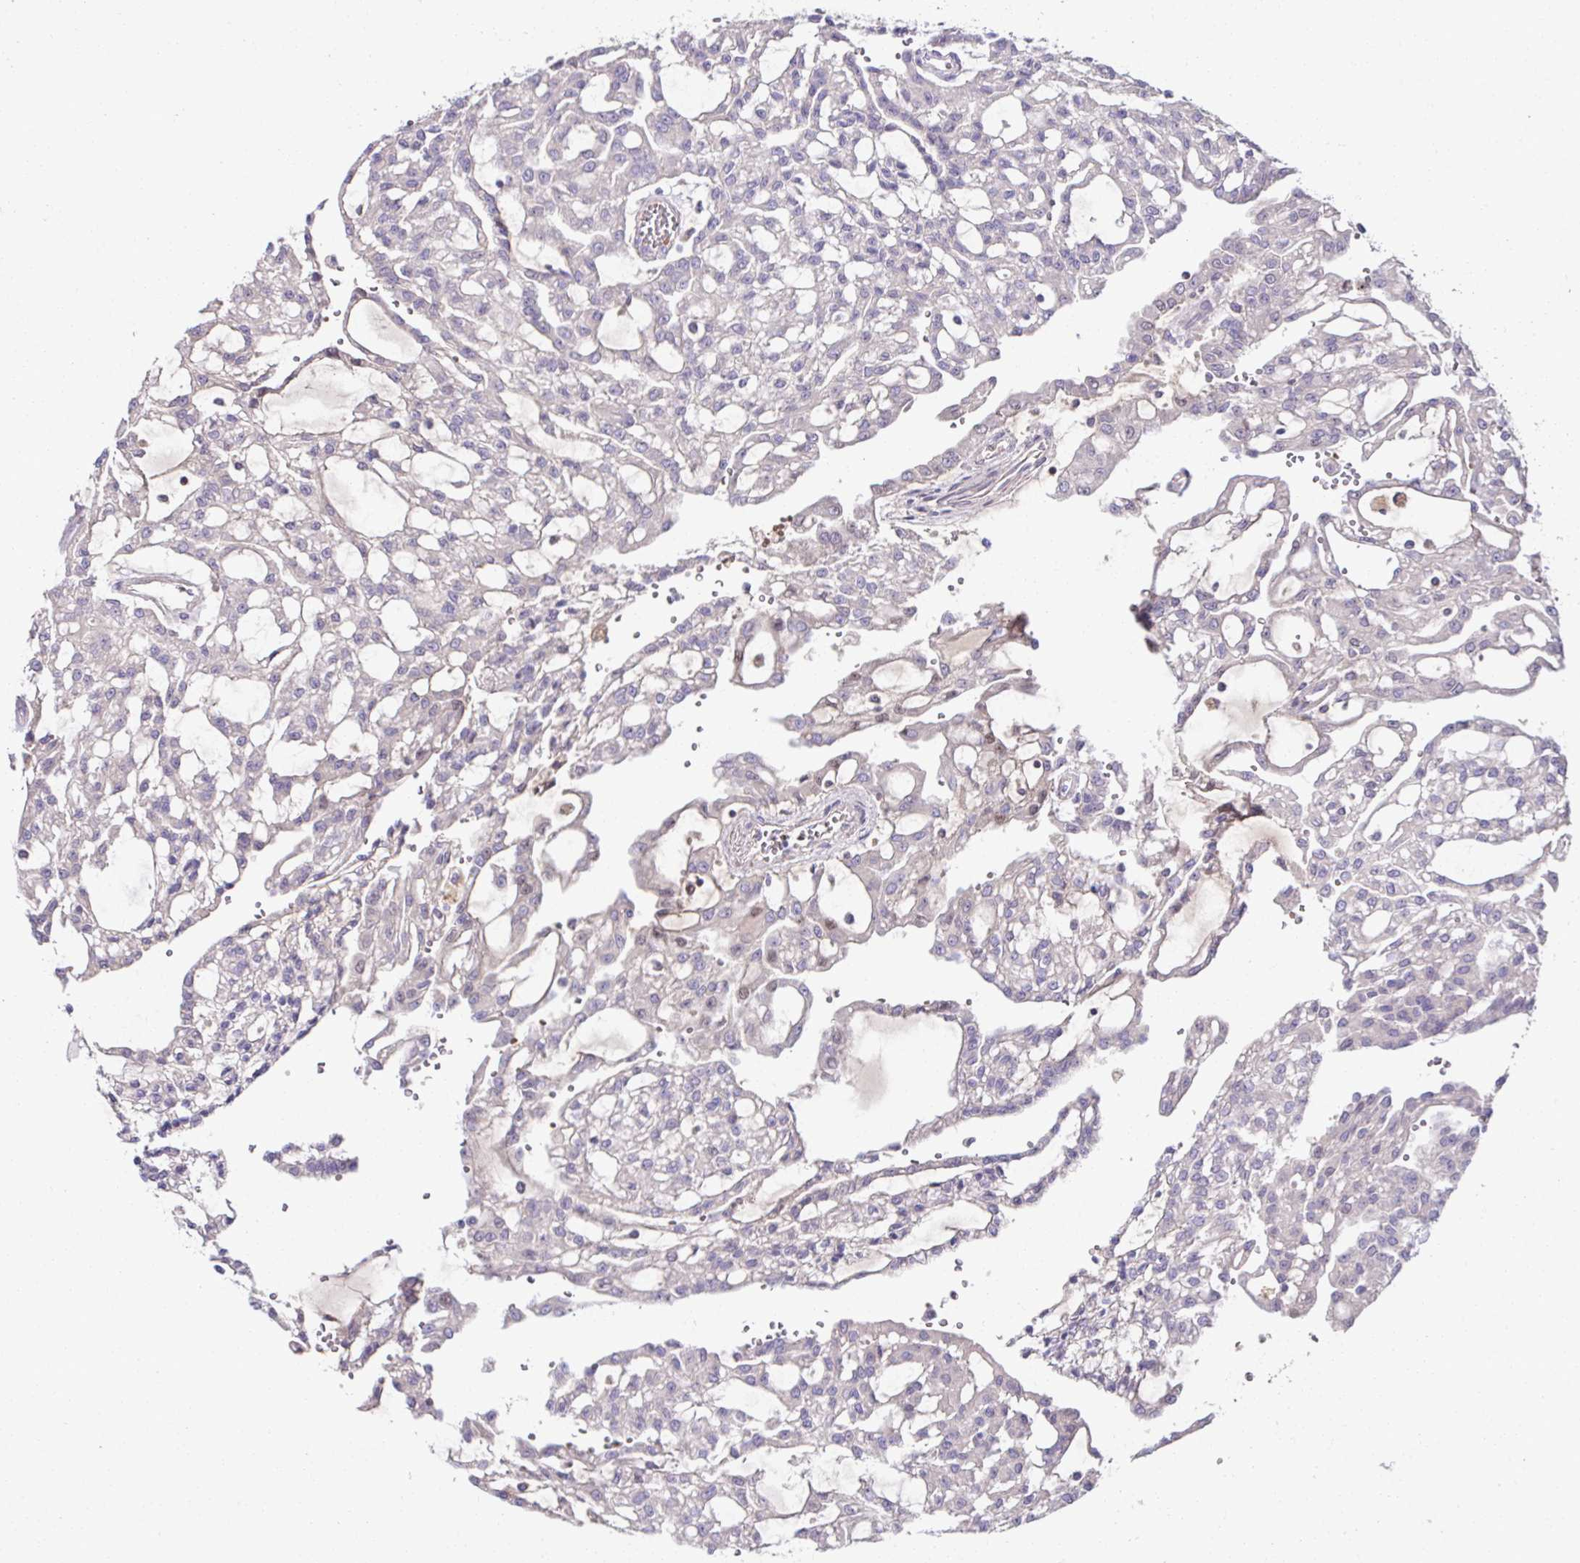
{"staining": {"intensity": "negative", "quantity": "none", "location": "none"}, "tissue": "renal cancer", "cell_type": "Tumor cells", "image_type": "cancer", "snomed": [{"axis": "morphology", "description": "Adenocarcinoma, NOS"}, {"axis": "topography", "description": "Kidney"}], "caption": "Immunohistochemistry (IHC) of human renal cancer displays no staining in tumor cells.", "gene": "CCDC85C", "patient": {"sex": "male", "age": 63}}